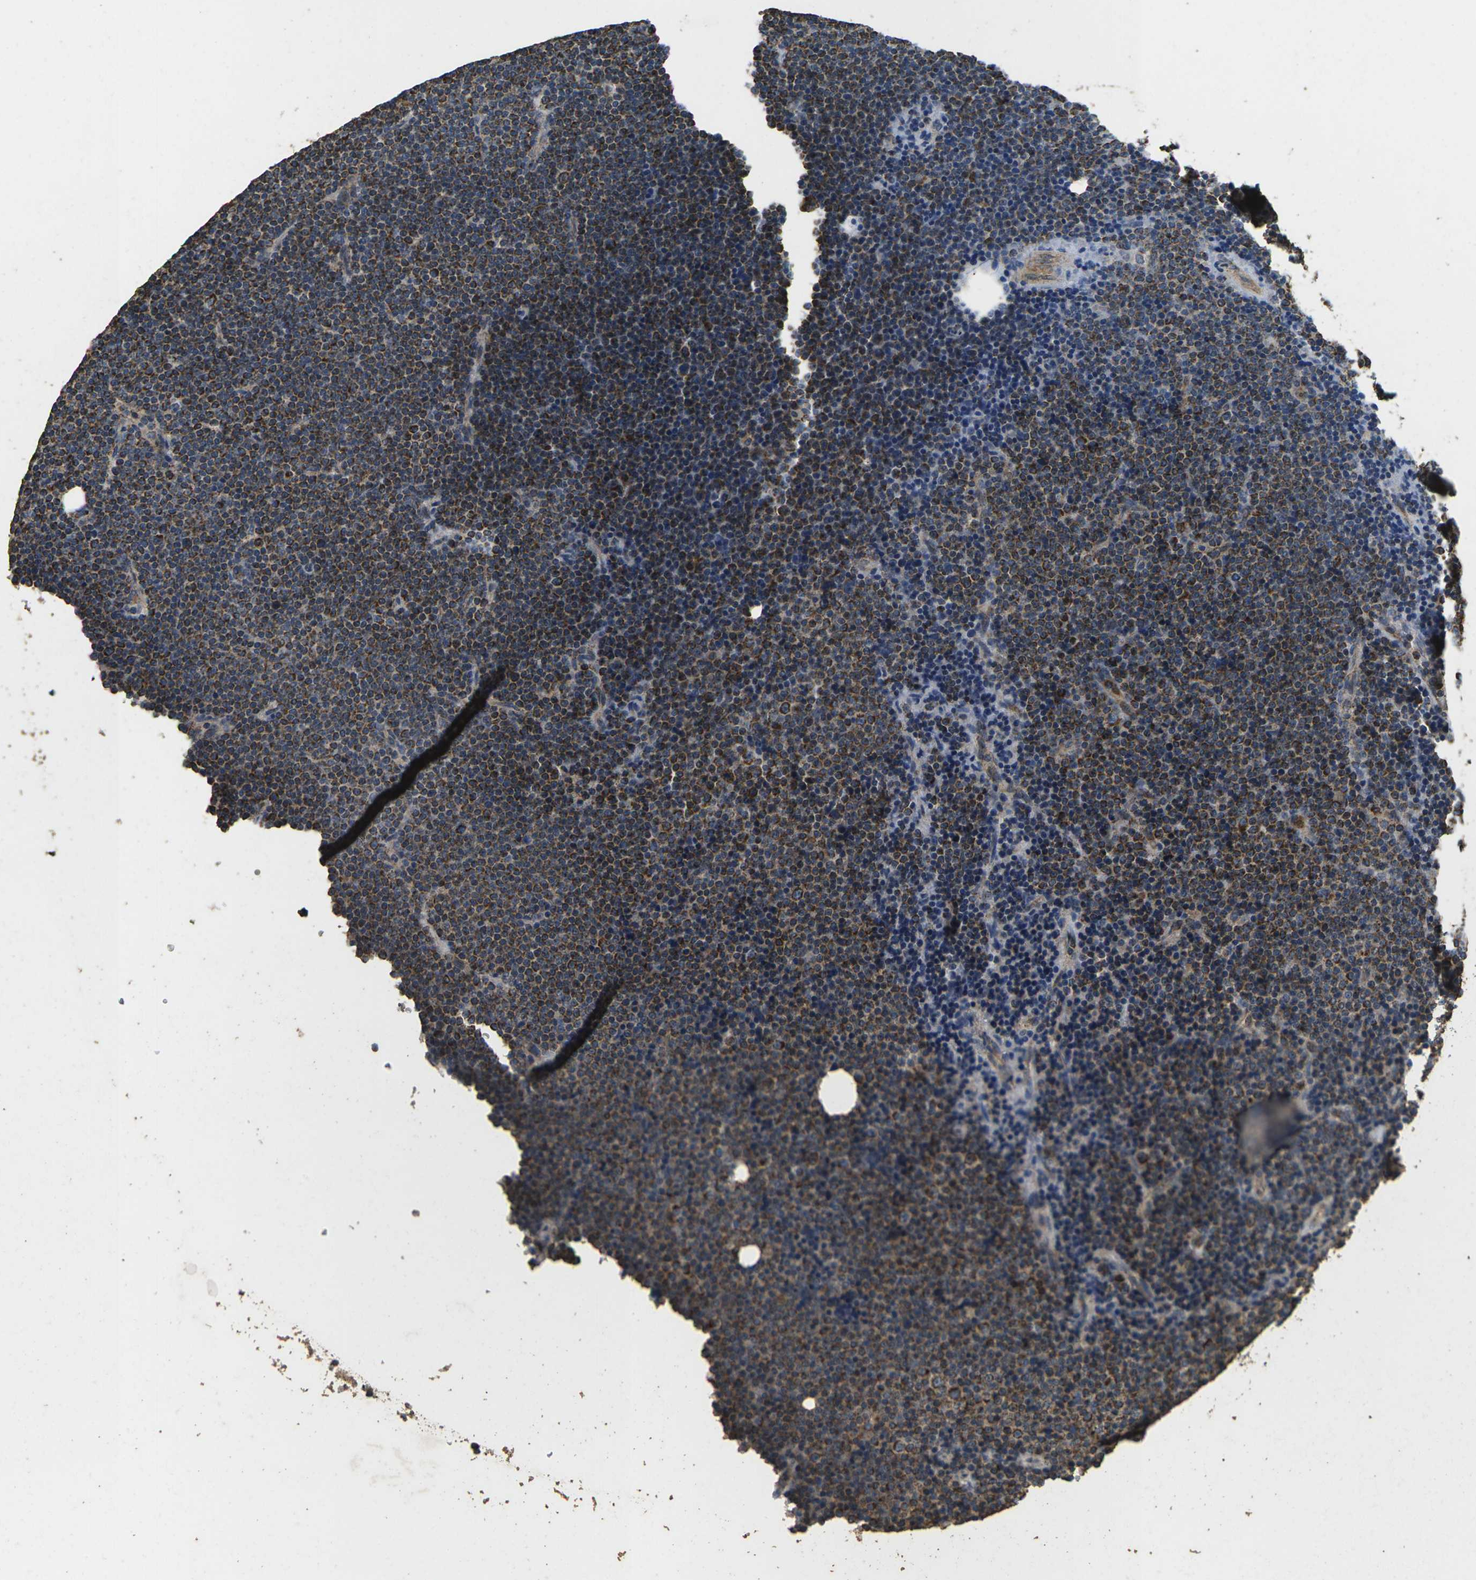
{"staining": {"intensity": "moderate", "quantity": ">75%", "location": "cytoplasmic/membranous"}, "tissue": "lymphoma", "cell_type": "Tumor cells", "image_type": "cancer", "snomed": [{"axis": "morphology", "description": "Malignant lymphoma, non-Hodgkin's type, Low grade"}, {"axis": "topography", "description": "Lymph node"}], "caption": "Immunohistochemistry of lymphoma reveals medium levels of moderate cytoplasmic/membranous positivity in about >75% of tumor cells.", "gene": "MAPK11", "patient": {"sex": "female", "age": 67}}